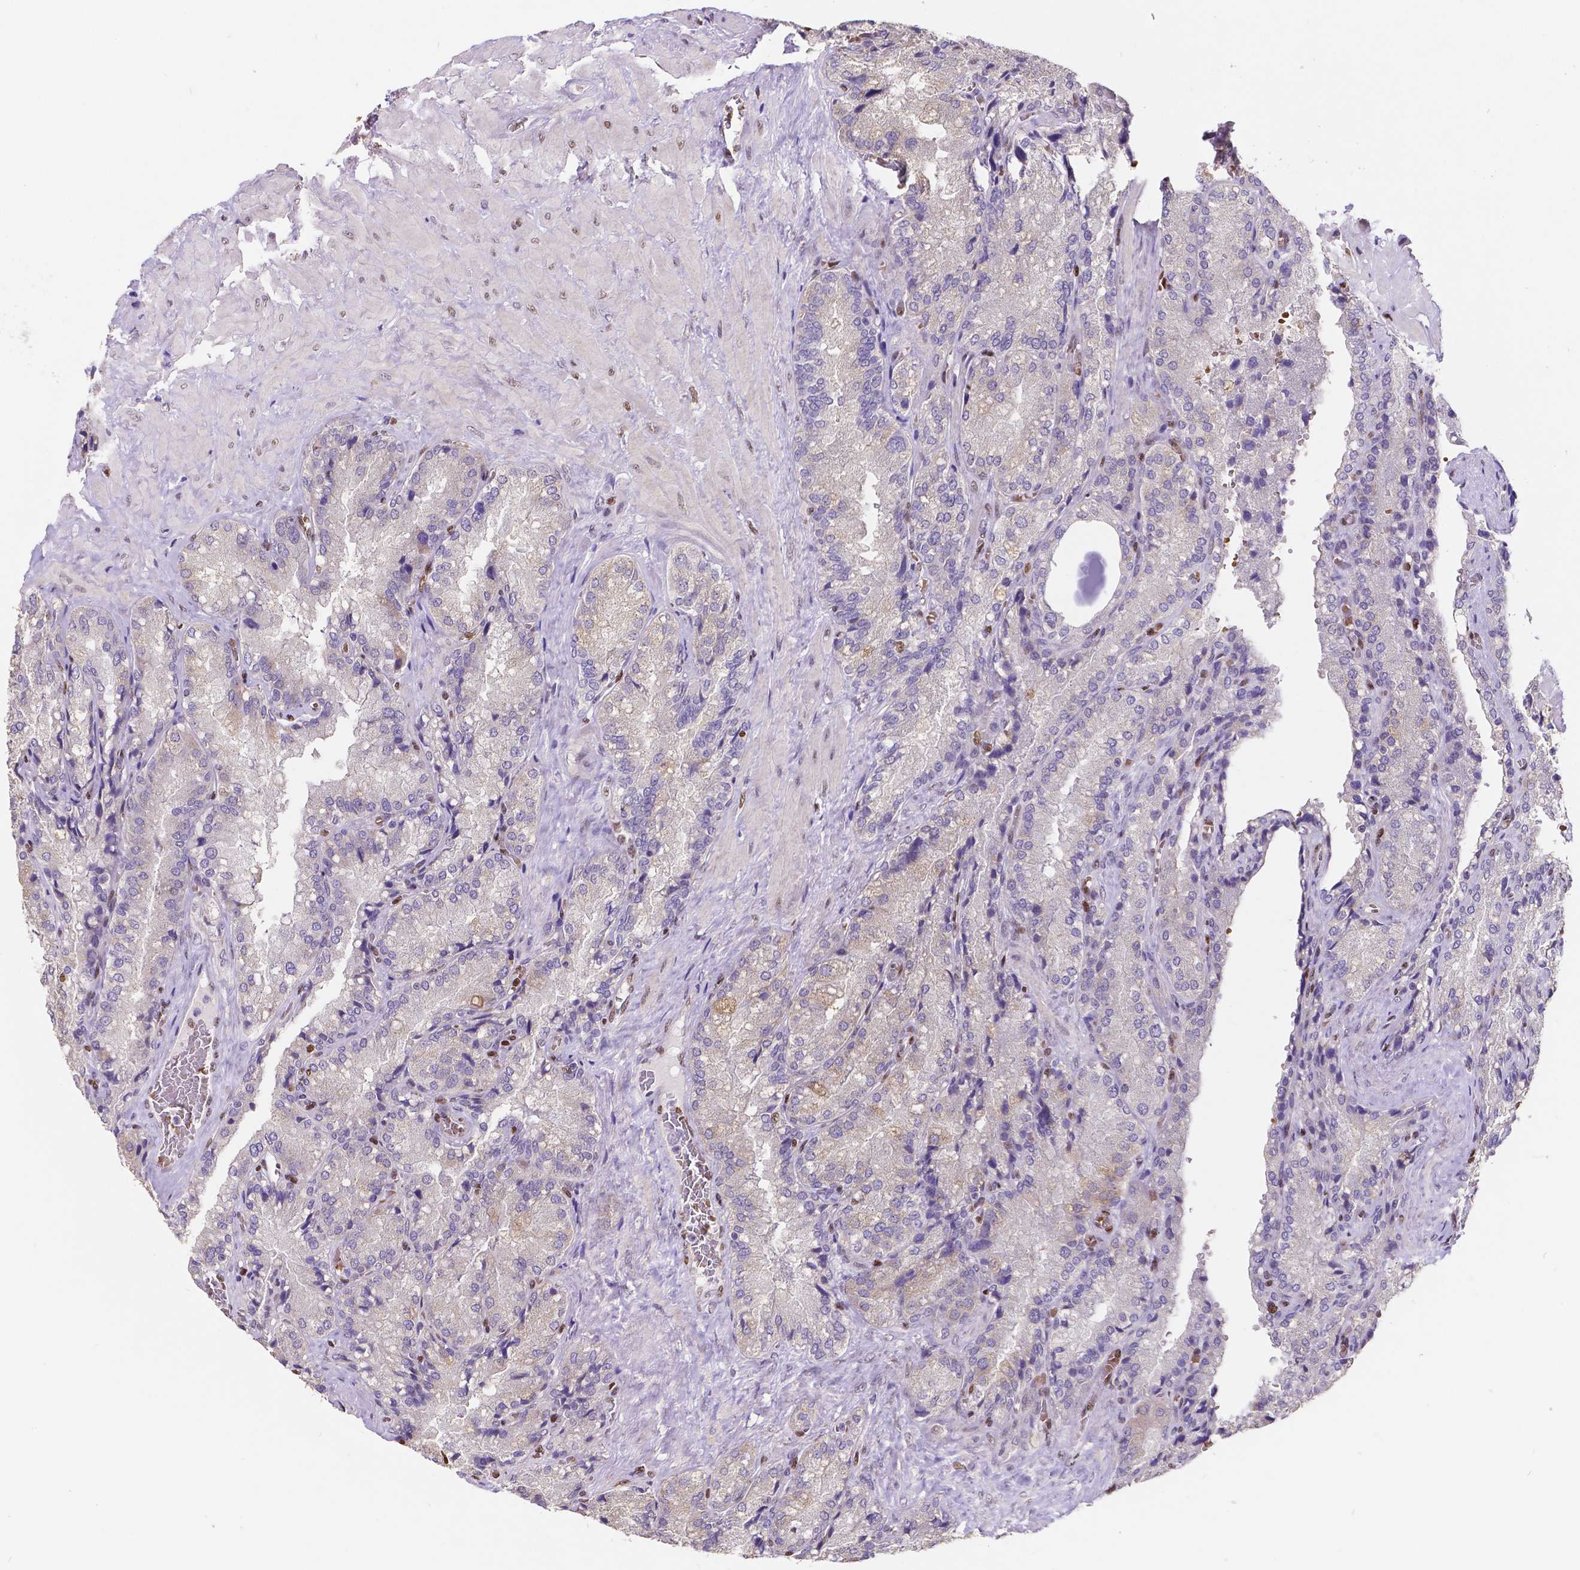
{"staining": {"intensity": "negative", "quantity": "none", "location": "none"}, "tissue": "seminal vesicle", "cell_type": "Glandular cells", "image_type": "normal", "snomed": [{"axis": "morphology", "description": "Normal tissue, NOS"}, {"axis": "topography", "description": "Seminal veicle"}], "caption": "A micrograph of human seminal vesicle is negative for staining in glandular cells. The staining is performed using DAB (3,3'-diaminobenzidine) brown chromogen with nuclei counter-stained in using hematoxylin.", "gene": "MEF2C", "patient": {"sex": "male", "age": 57}}